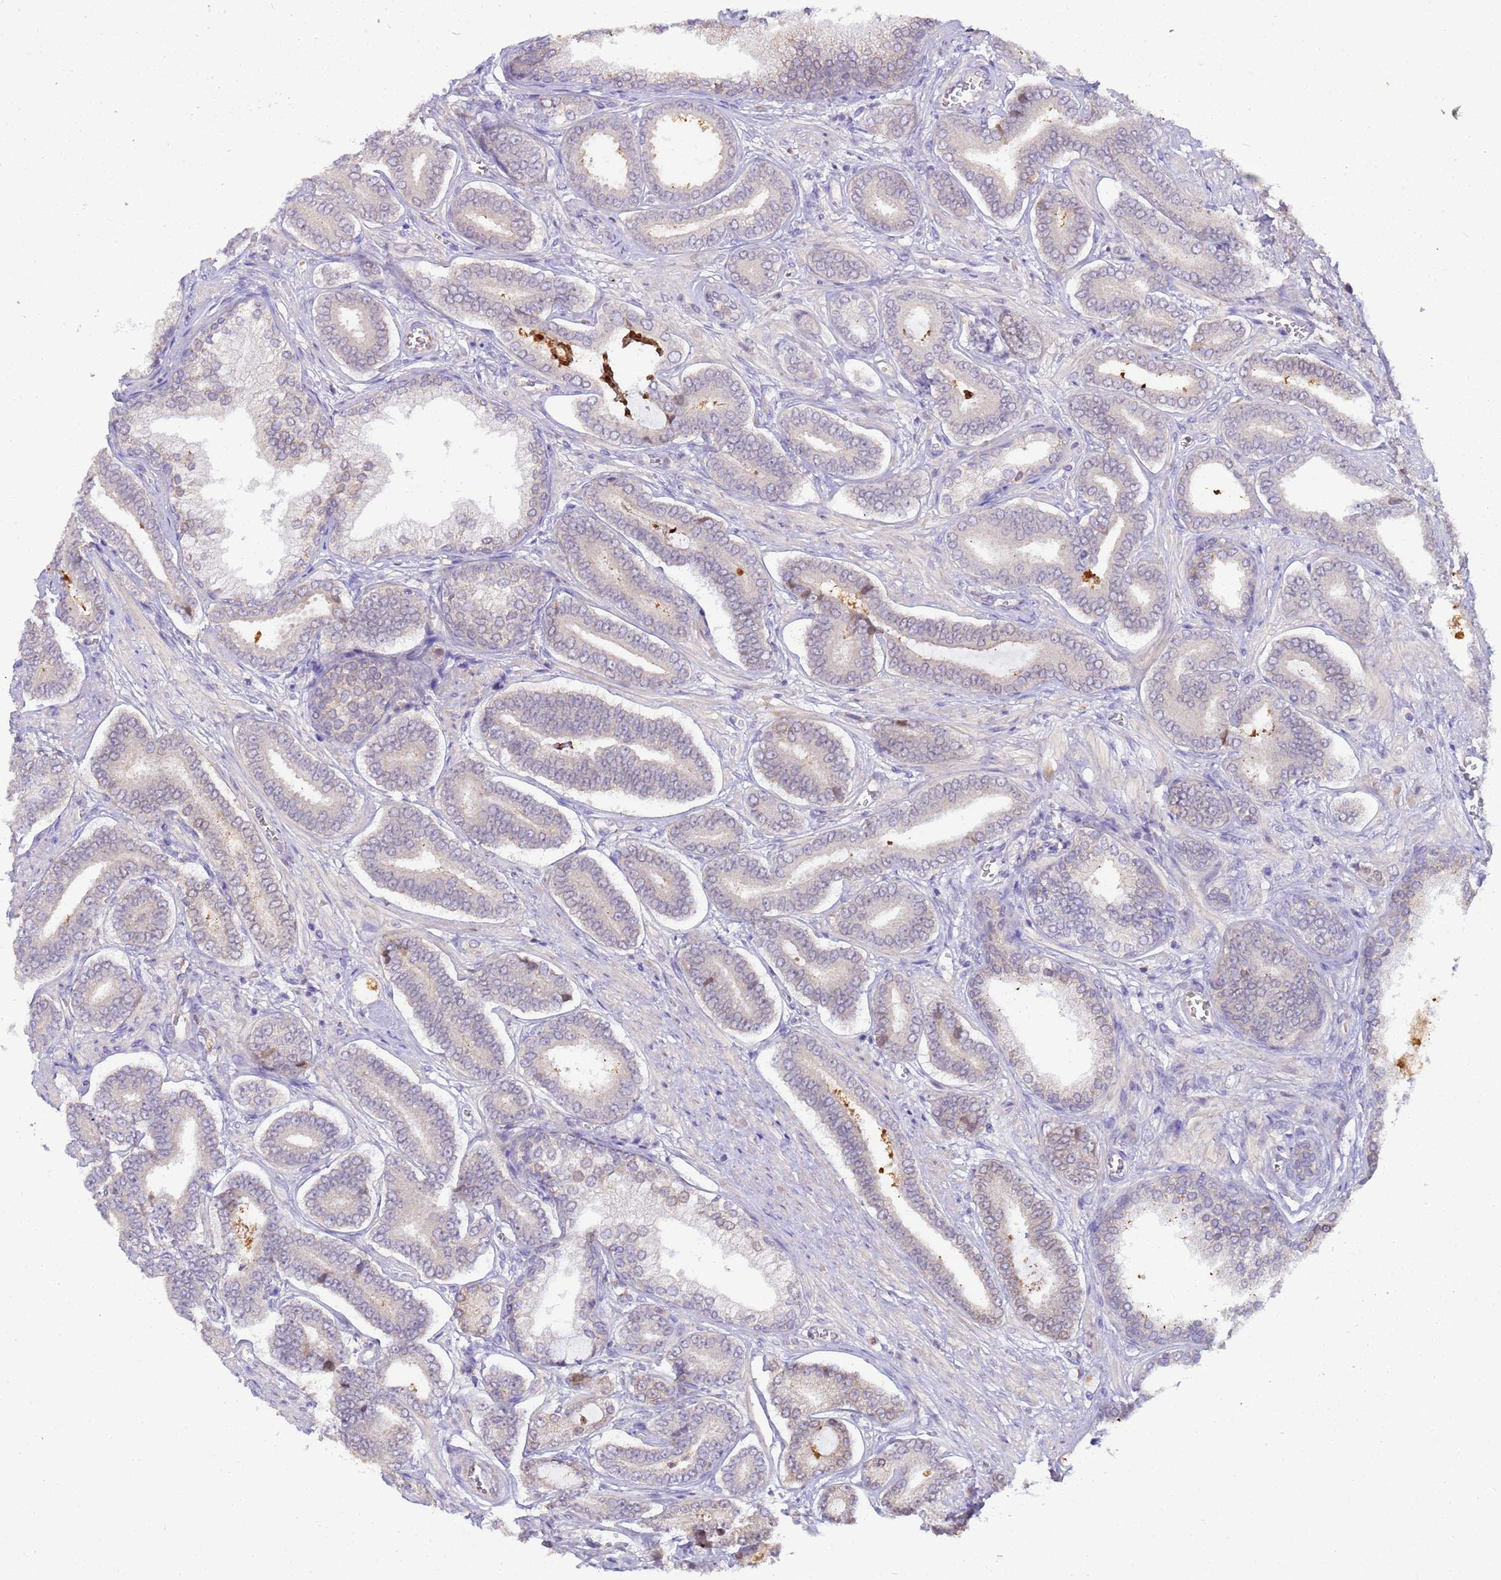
{"staining": {"intensity": "negative", "quantity": "none", "location": "none"}, "tissue": "prostate cancer", "cell_type": "Tumor cells", "image_type": "cancer", "snomed": [{"axis": "morphology", "description": "Adenocarcinoma, NOS"}, {"axis": "topography", "description": "Prostate and seminal vesicle, NOS"}], "caption": "Micrograph shows no significant protein positivity in tumor cells of prostate cancer (adenocarcinoma).", "gene": "PLCXD3", "patient": {"sex": "male", "age": 76}}